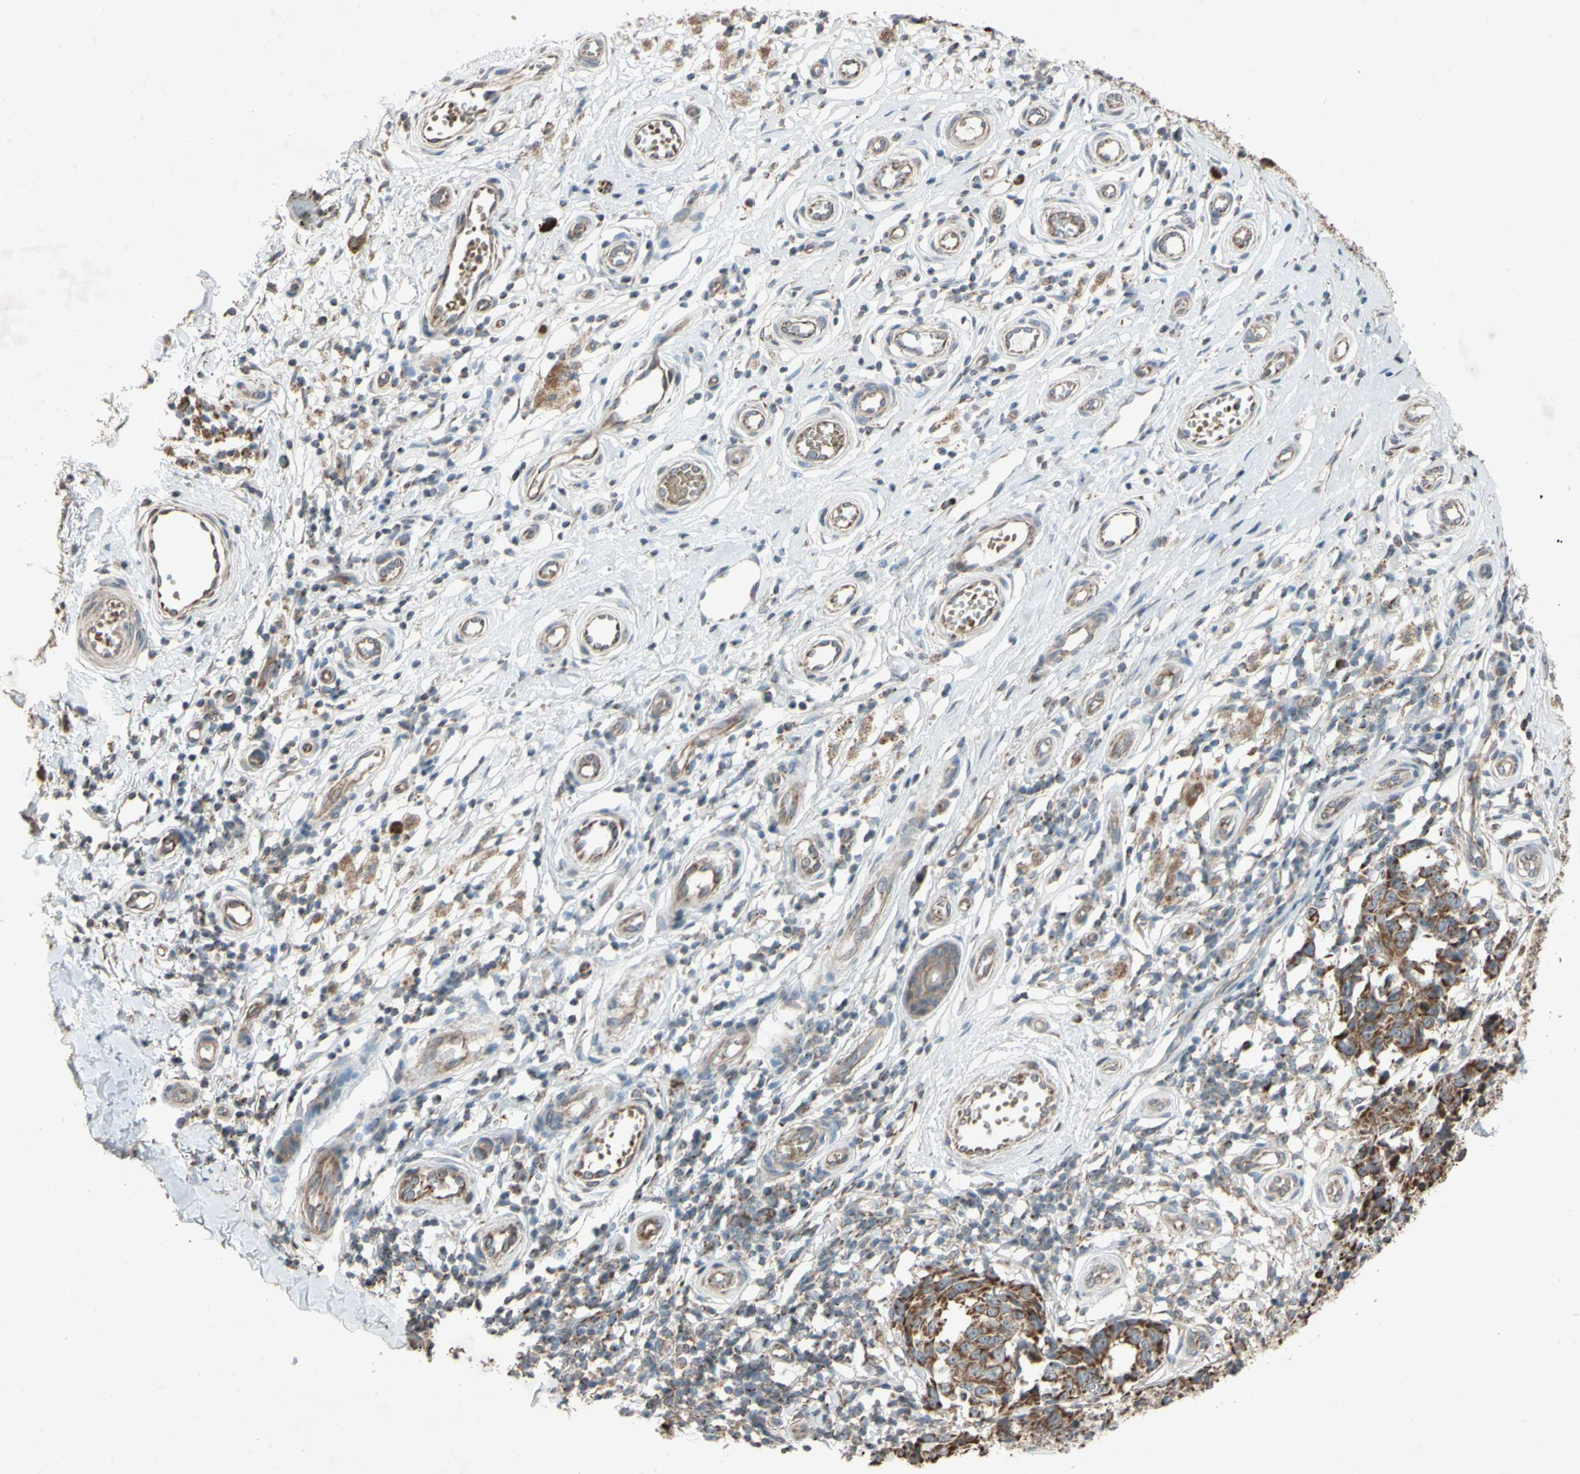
{"staining": {"intensity": "moderate", "quantity": ">75%", "location": "cytoplasmic/membranous"}, "tissue": "melanoma", "cell_type": "Tumor cells", "image_type": "cancer", "snomed": [{"axis": "morphology", "description": "Malignant melanoma, NOS"}, {"axis": "topography", "description": "Skin"}], "caption": "Melanoma stained with a brown dye exhibits moderate cytoplasmic/membranous positive positivity in approximately >75% of tumor cells.", "gene": "ACOT8", "patient": {"sex": "female", "age": 64}}